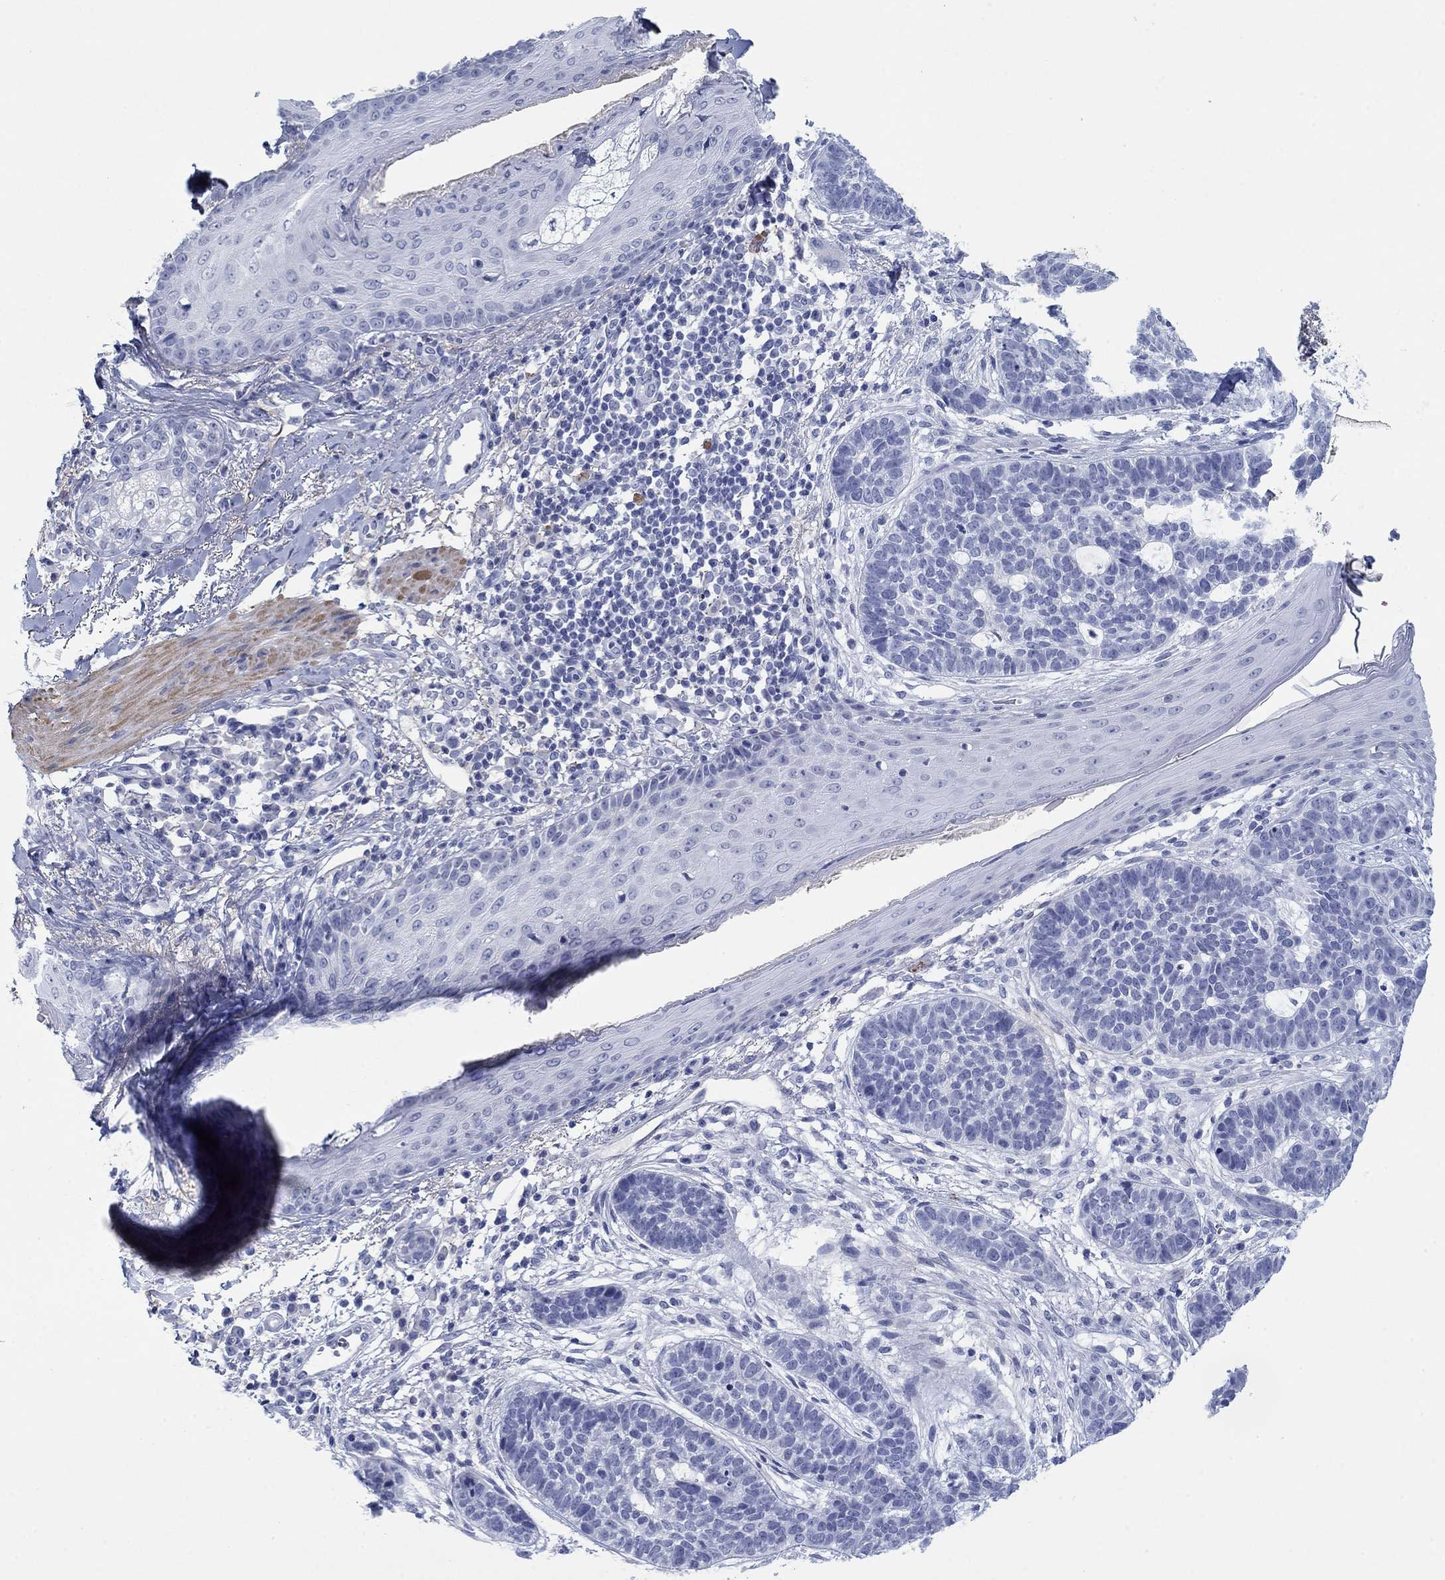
{"staining": {"intensity": "negative", "quantity": "none", "location": "none"}, "tissue": "skin cancer", "cell_type": "Tumor cells", "image_type": "cancer", "snomed": [{"axis": "morphology", "description": "Squamous cell carcinoma, NOS"}, {"axis": "topography", "description": "Skin"}], "caption": "IHC photomicrograph of neoplastic tissue: skin squamous cell carcinoma stained with DAB demonstrates no significant protein expression in tumor cells.", "gene": "PDYN", "patient": {"sex": "male", "age": 88}}